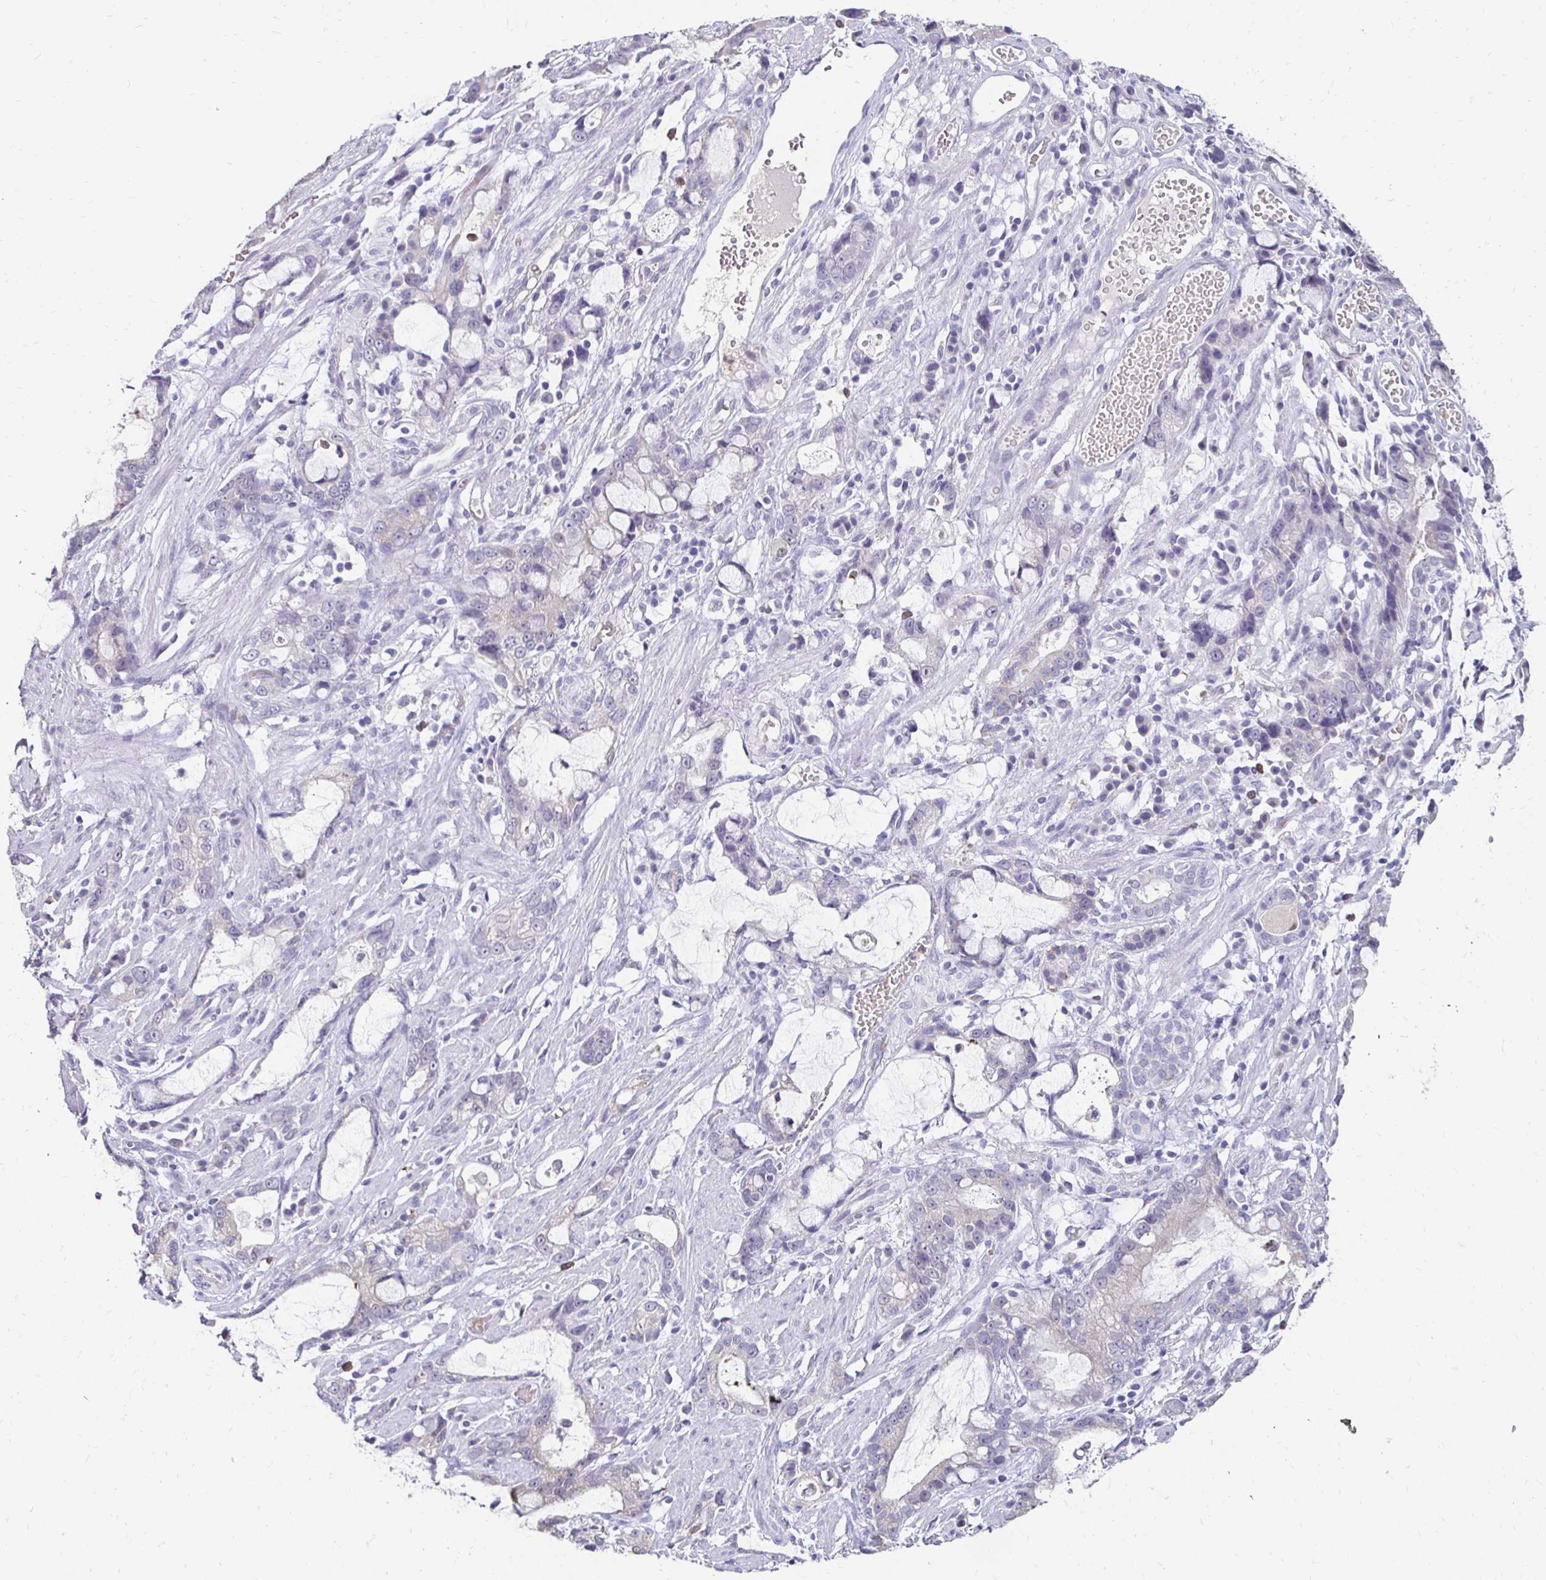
{"staining": {"intensity": "negative", "quantity": "none", "location": "none"}, "tissue": "stomach cancer", "cell_type": "Tumor cells", "image_type": "cancer", "snomed": [{"axis": "morphology", "description": "Adenocarcinoma, NOS"}, {"axis": "topography", "description": "Stomach"}], "caption": "Protein analysis of stomach cancer shows no significant expression in tumor cells.", "gene": "GK2", "patient": {"sex": "male", "age": 55}}